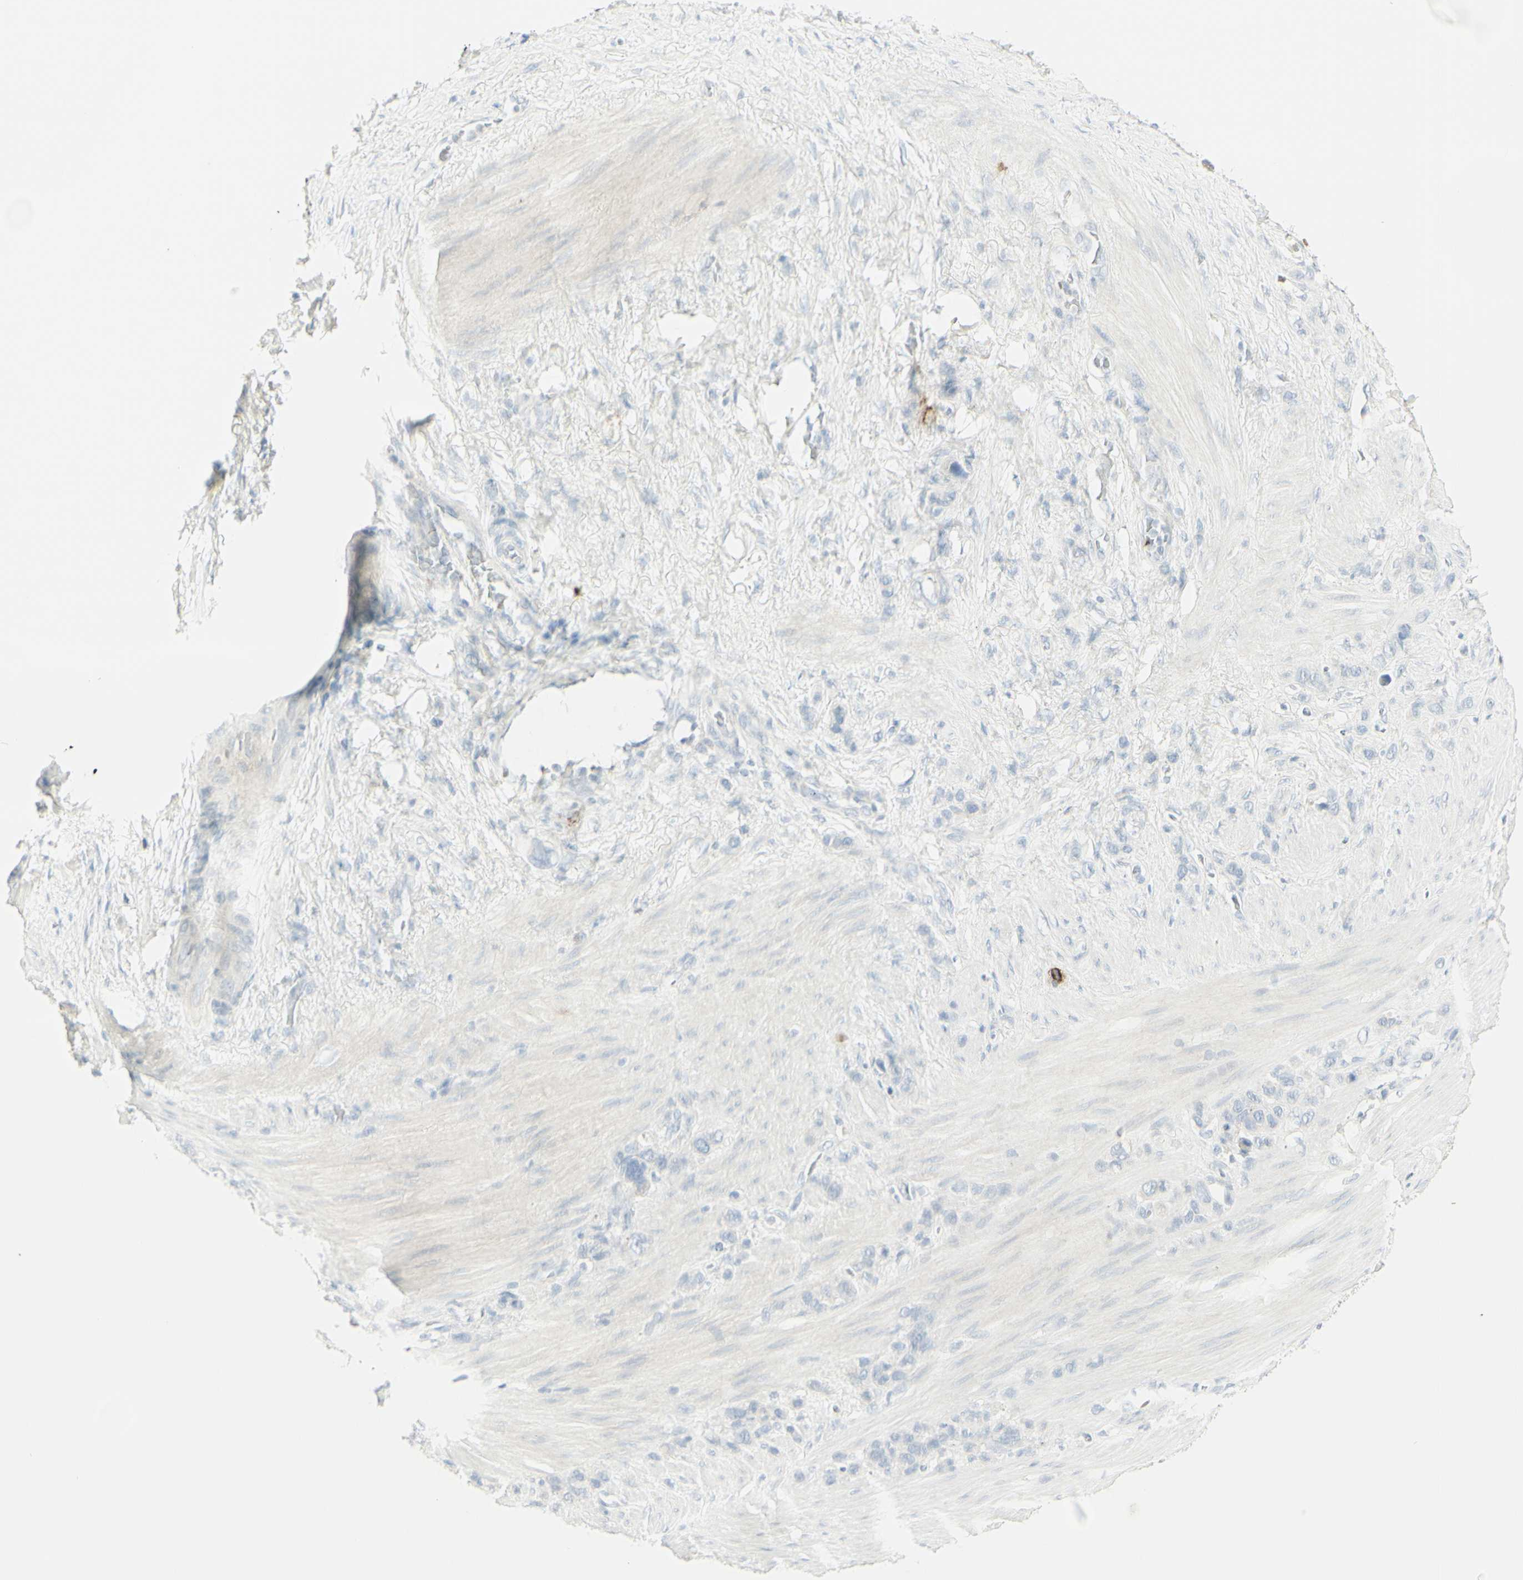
{"staining": {"intensity": "negative", "quantity": "none", "location": "none"}, "tissue": "stomach cancer", "cell_type": "Tumor cells", "image_type": "cancer", "snomed": [{"axis": "morphology", "description": "Adenocarcinoma, NOS"}, {"axis": "morphology", "description": "Adenocarcinoma, High grade"}, {"axis": "topography", "description": "Stomach, upper"}, {"axis": "topography", "description": "Stomach, lower"}], "caption": "This photomicrograph is of stomach cancer (adenocarcinoma) stained with immunohistochemistry to label a protein in brown with the nuclei are counter-stained blue. There is no expression in tumor cells. The staining was performed using DAB (3,3'-diaminobenzidine) to visualize the protein expression in brown, while the nuclei were stained in blue with hematoxylin (Magnification: 20x).", "gene": "MDK", "patient": {"sex": "female", "age": 65}}